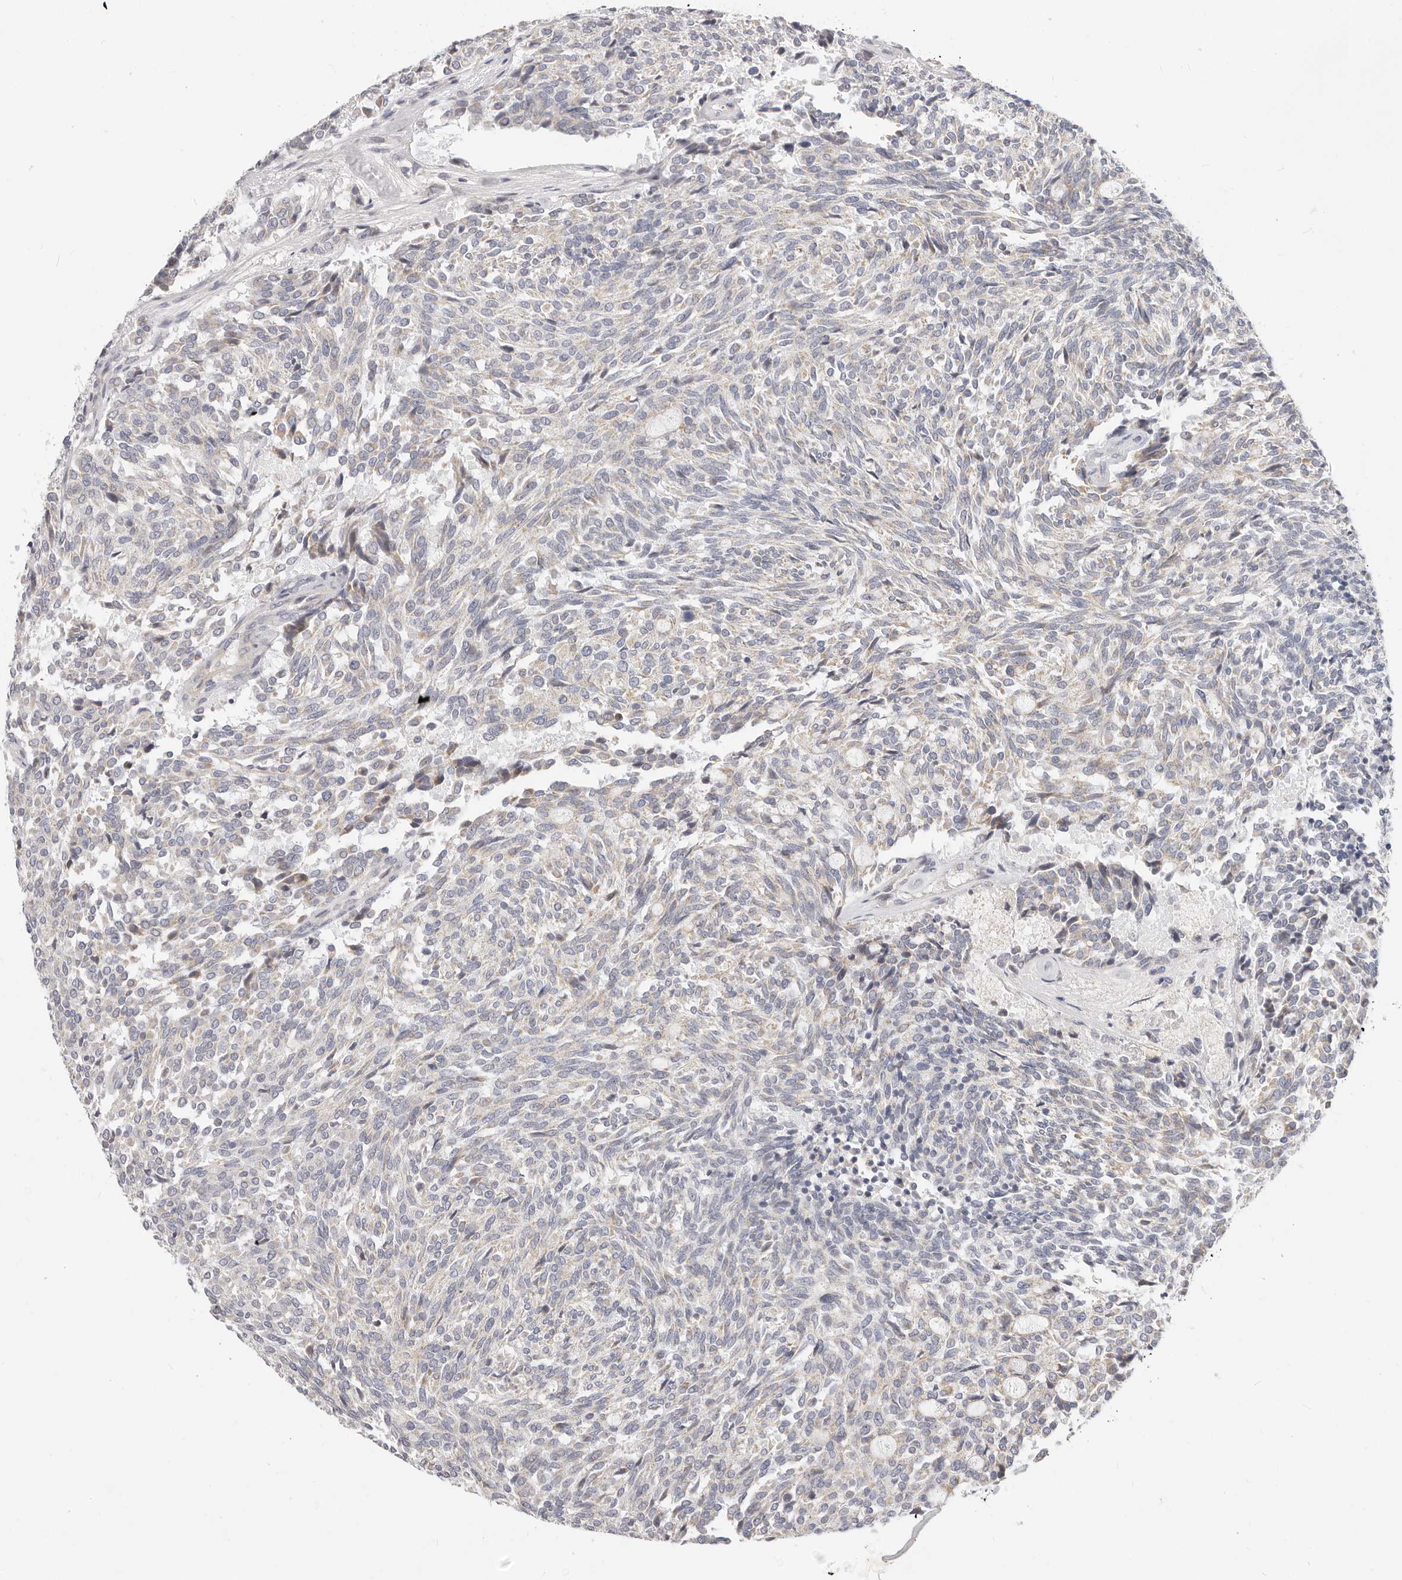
{"staining": {"intensity": "negative", "quantity": "none", "location": "none"}, "tissue": "carcinoid", "cell_type": "Tumor cells", "image_type": "cancer", "snomed": [{"axis": "morphology", "description": "Carcinoid, malignant, NOS"}, {"axis": "topography", "description": "Pancreas"}], "caption": "A histopathology image of carcinoid stained for a protein shows no brown staining in tumor cells. (DAB IHC with hematoxylin counter stain).", "gene": "TFB2M", "patient": {"sex": "female", "age": 54}}